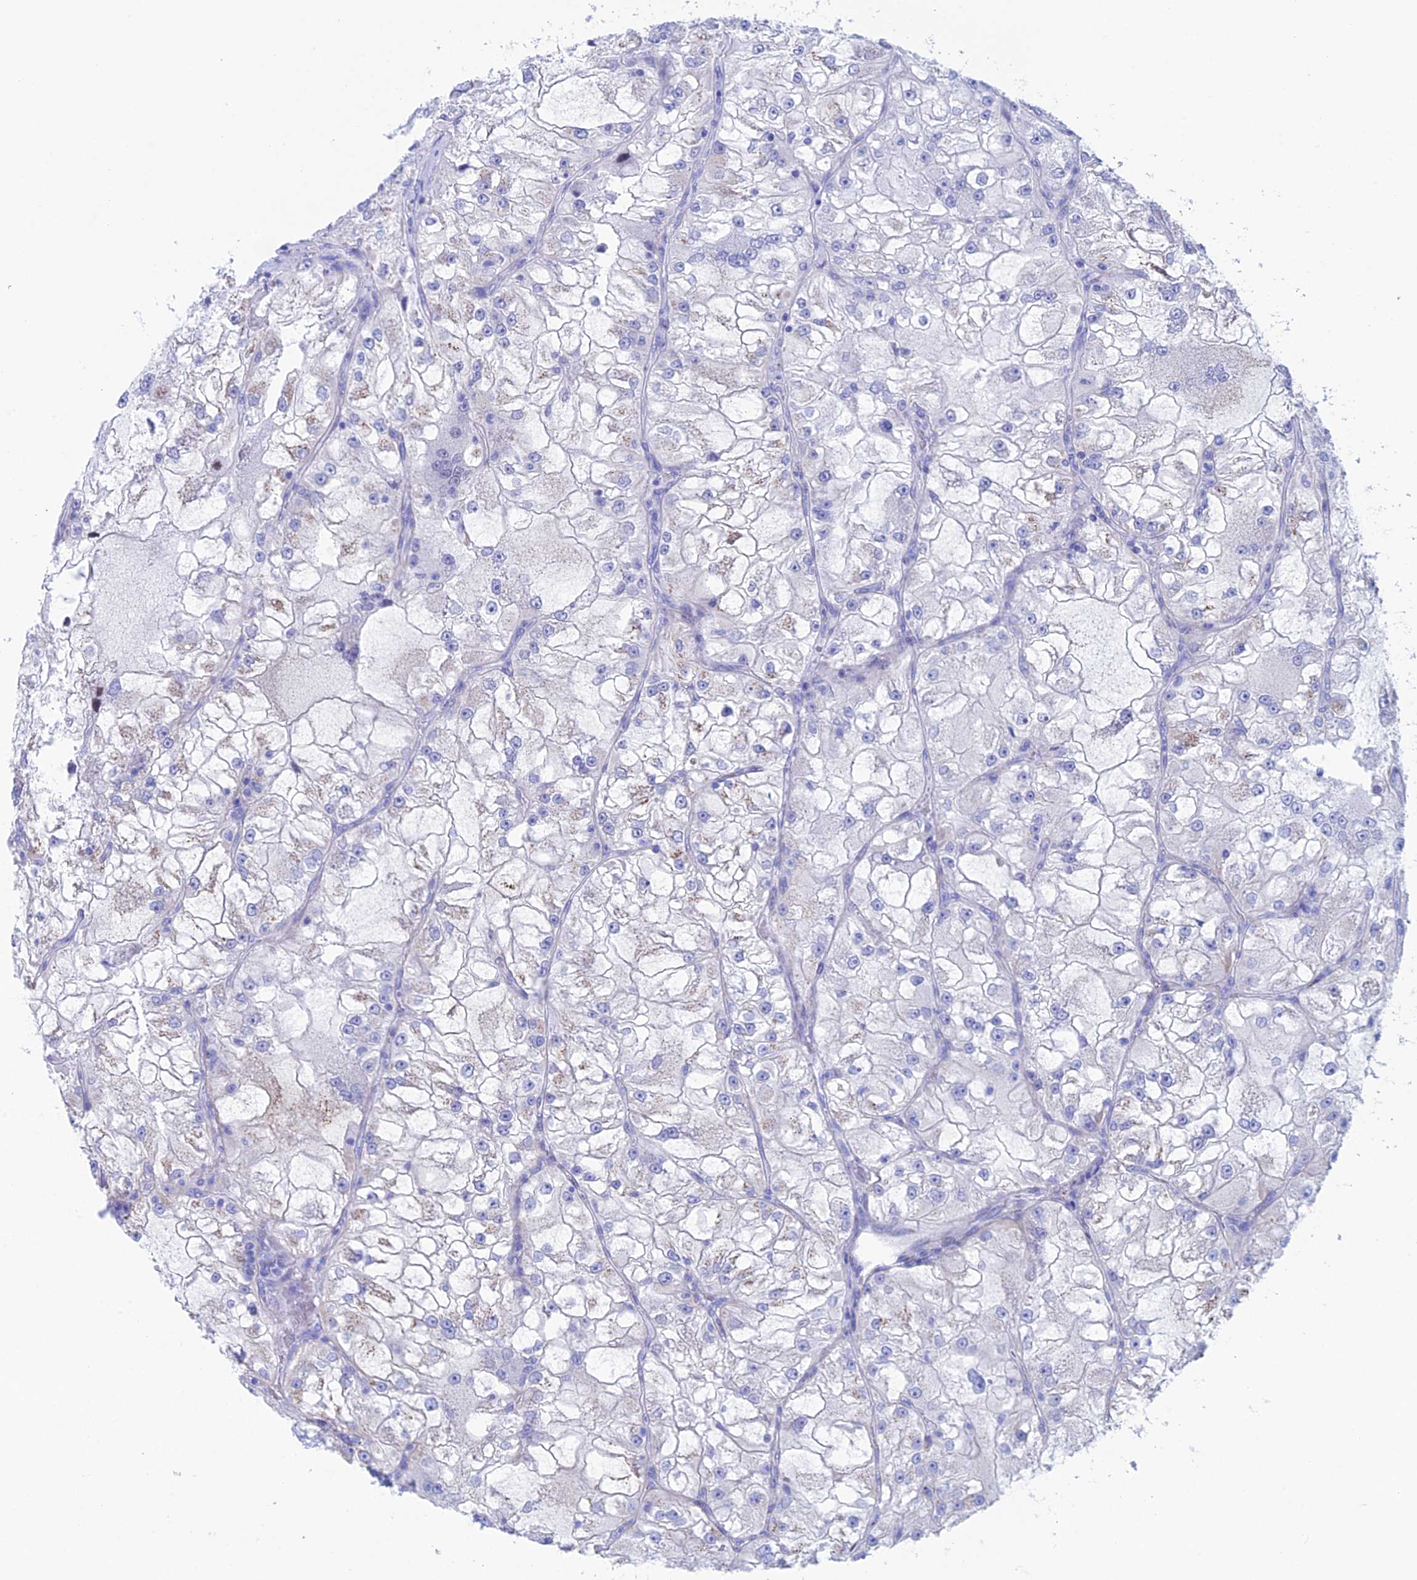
{"staining": {"intensity": "negative", "quantity": "none", "location": "none"}, "tissue": "renal cancer", "cell_type": "Tumor cells", "image_type": "cancer", "snomed": [{"axis": "morphology", "description": "Adenocarcinoma, NOS"}, {"axis": "topography", "description": "Kidney"}], "caption": "A micrograph of renal cancer (adenocarcinoma) stained for a protein shows no brown staining in tumor cells.", "gene": "ERICH4", "patient": {"sex": "female", "age": 72}}